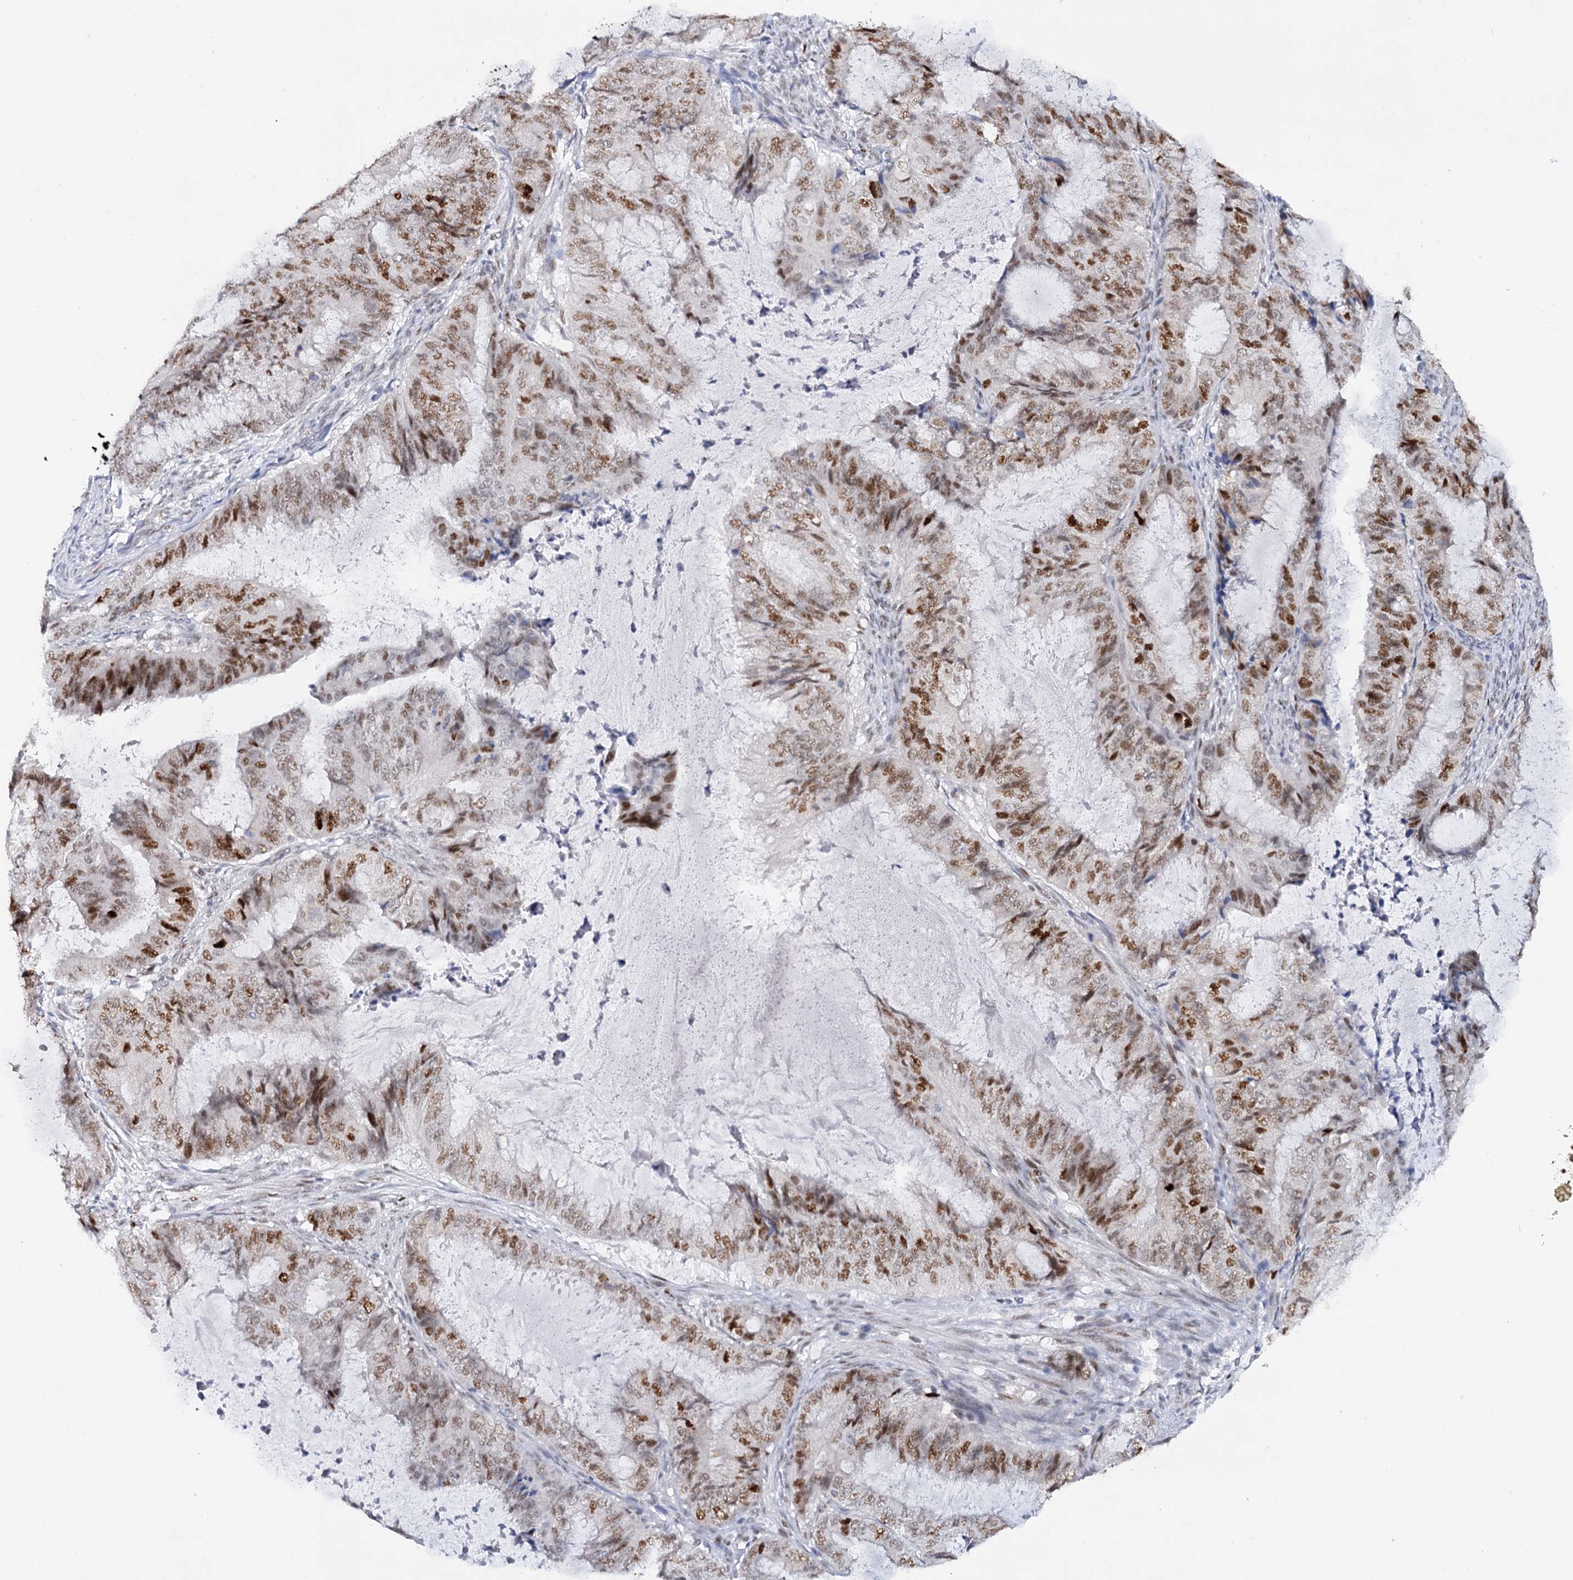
{"staining": {"intensity": "moderate", "quantity": ">75%", "location": "nuclear"}, "tissue": "endometrial cancer", "cell_type": "Tumor cells", "image_type": "cancer", "snomed": [{"axis": "morphology", "description": "Adenocarcinoma, NOS"}, {"axis": "topography", "description": "Endometrium"}], "caption": "Adenocarcinoma (endometrial) stained with a protein marker exhibits moderate staining in tumor cells.", "gene": "TP53", "patient": {"sex": "female", "age": 81}}